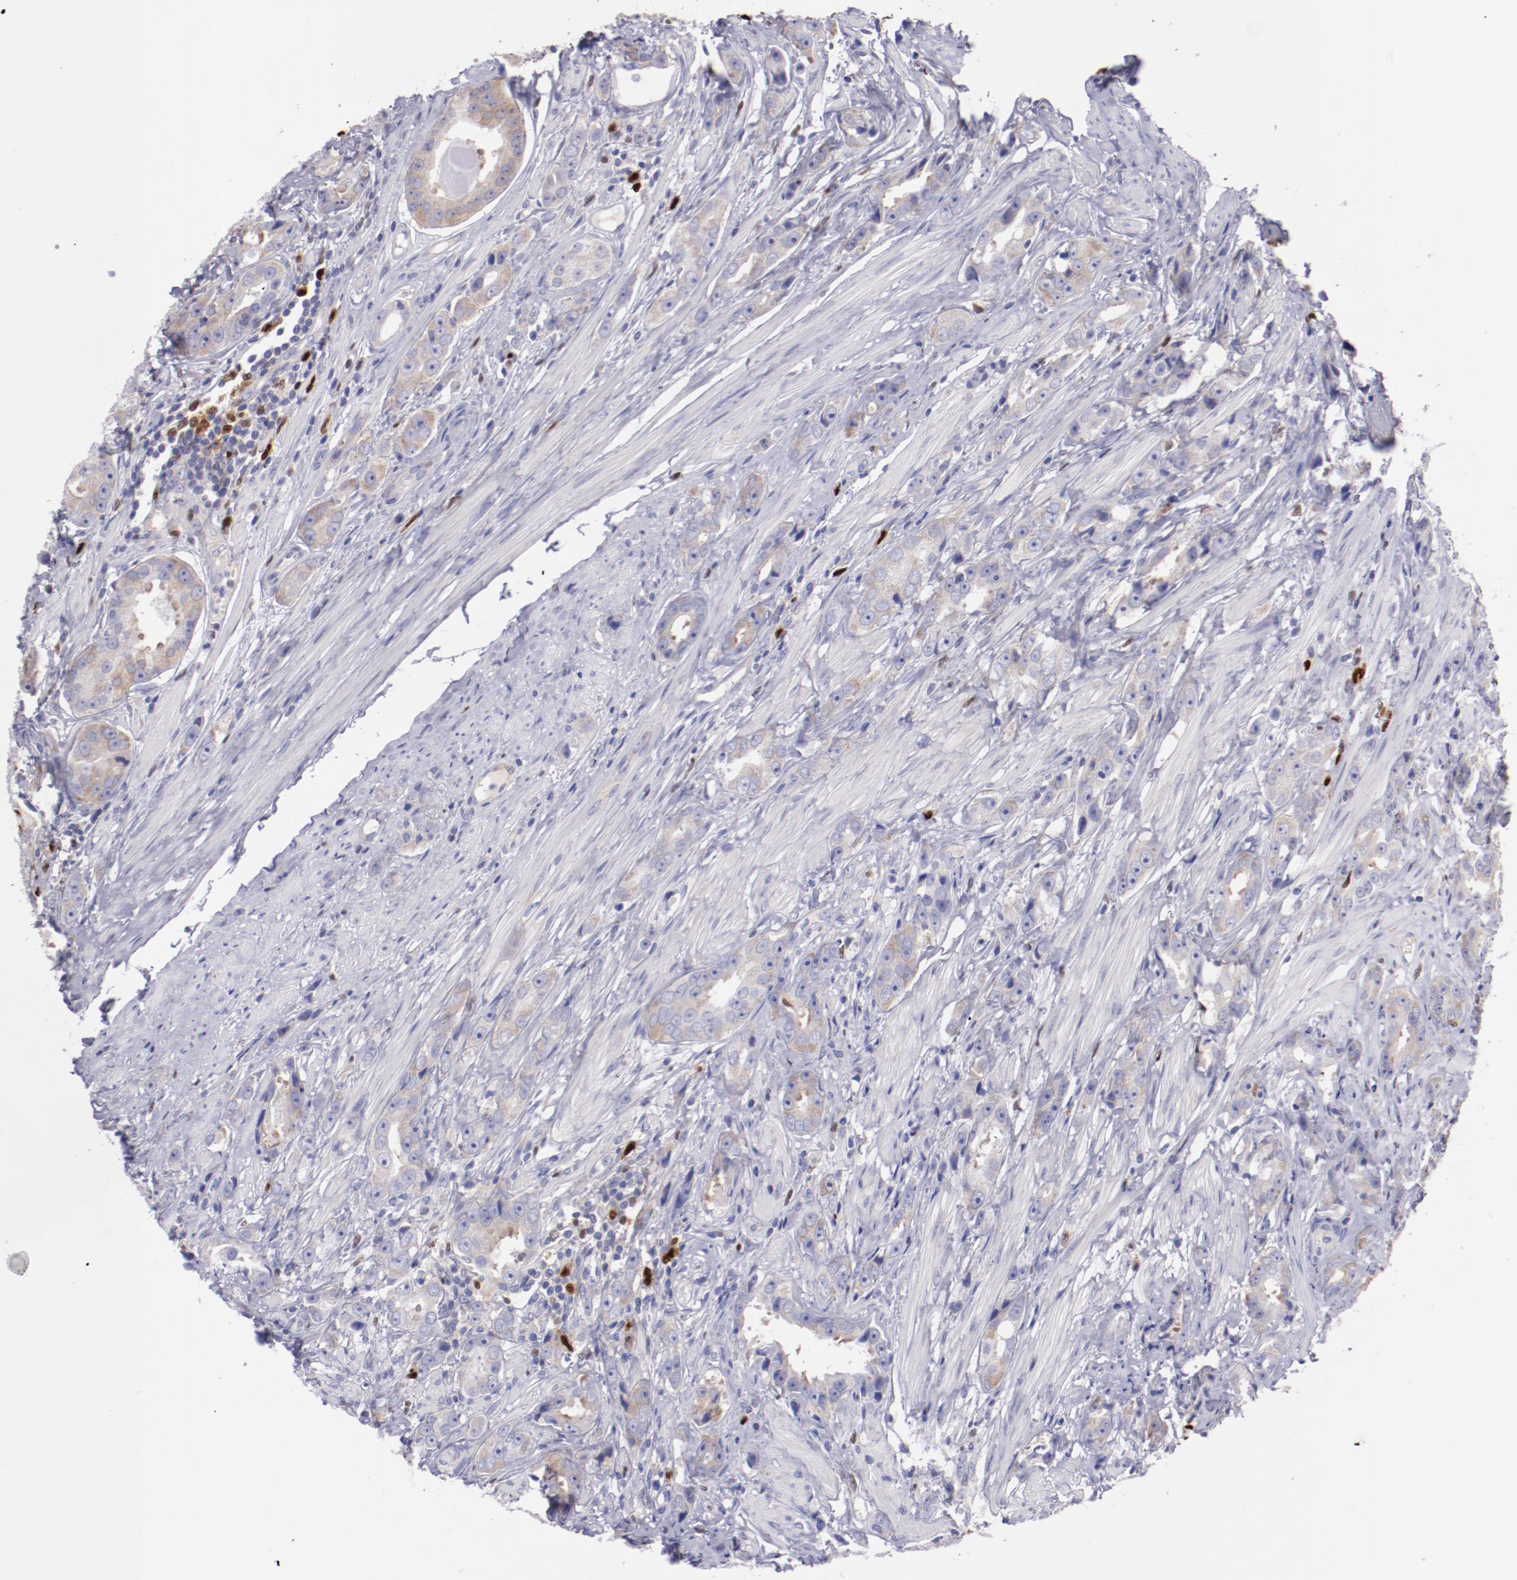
{"staining": {"intensity": "weak", "quantity": ">75%", "location": "cytoplasmic/membranous"}, "tissue": "prostate cancer", "cell_type": "Tumor cells", "image_type": "cancer", "snomed": [{"axis": "morphology", "description": "Adenocarcinoma, Medium grade"}, {"axis": "topography", "description": "Prostate"}], "caption": "An immunohistochemistry (IHC) micrograph of neoplastic tissue is shown. Protein staining in brown labels weak cytoplasmic/membranous positivity in prostate cancer (medium-grade adenocarcinoma) within tumor cells. The staining was performed using DAB to visualize the protein expression in brown, while the nuclei were stained in blue with hematoxylin (Magnification: 20x).", "gene": "IRF8", "patient": {"sex": "male", "age": 53}}